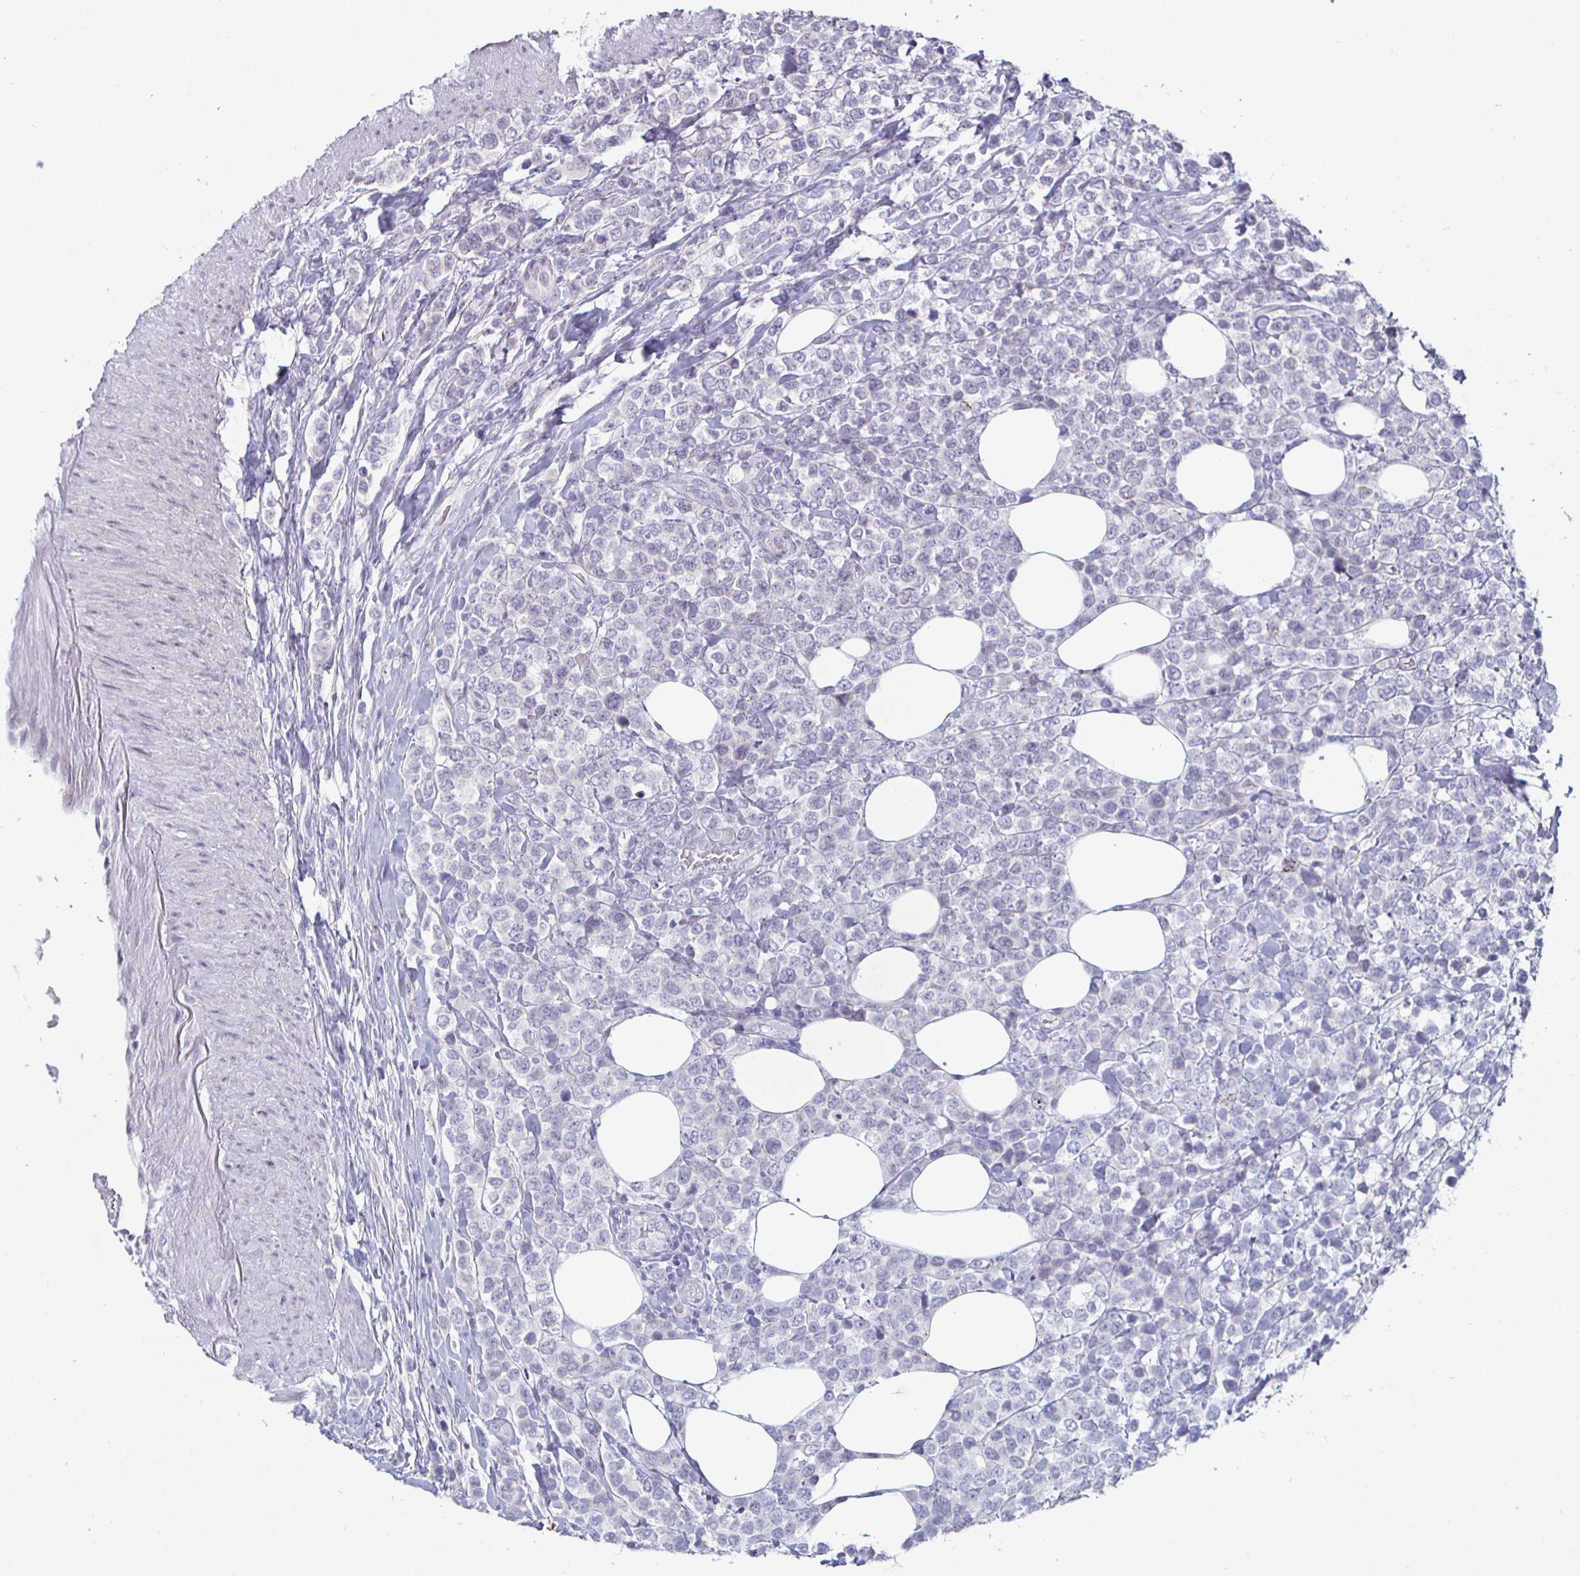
{"staining": {"intensity": "negative", "quantity": "none", "location": "none"}, "tissue": "lymphoma", "cell_type": "Tumor cells", "image_type": "cancer", "snomed": [{"axis": "morphology", "description": "Malignant lymphoma, non-Hodgkin's type, High grade"}, {"axis": "topography", "description": "Soft tissue"}], "caption": "Tumor cells are negative for protein expression in human malignant lymphoma, non-Hodgkin's type (high-grade).", "gene": "DMRTB1", "patient": {"sex": "female", "age": 56}}